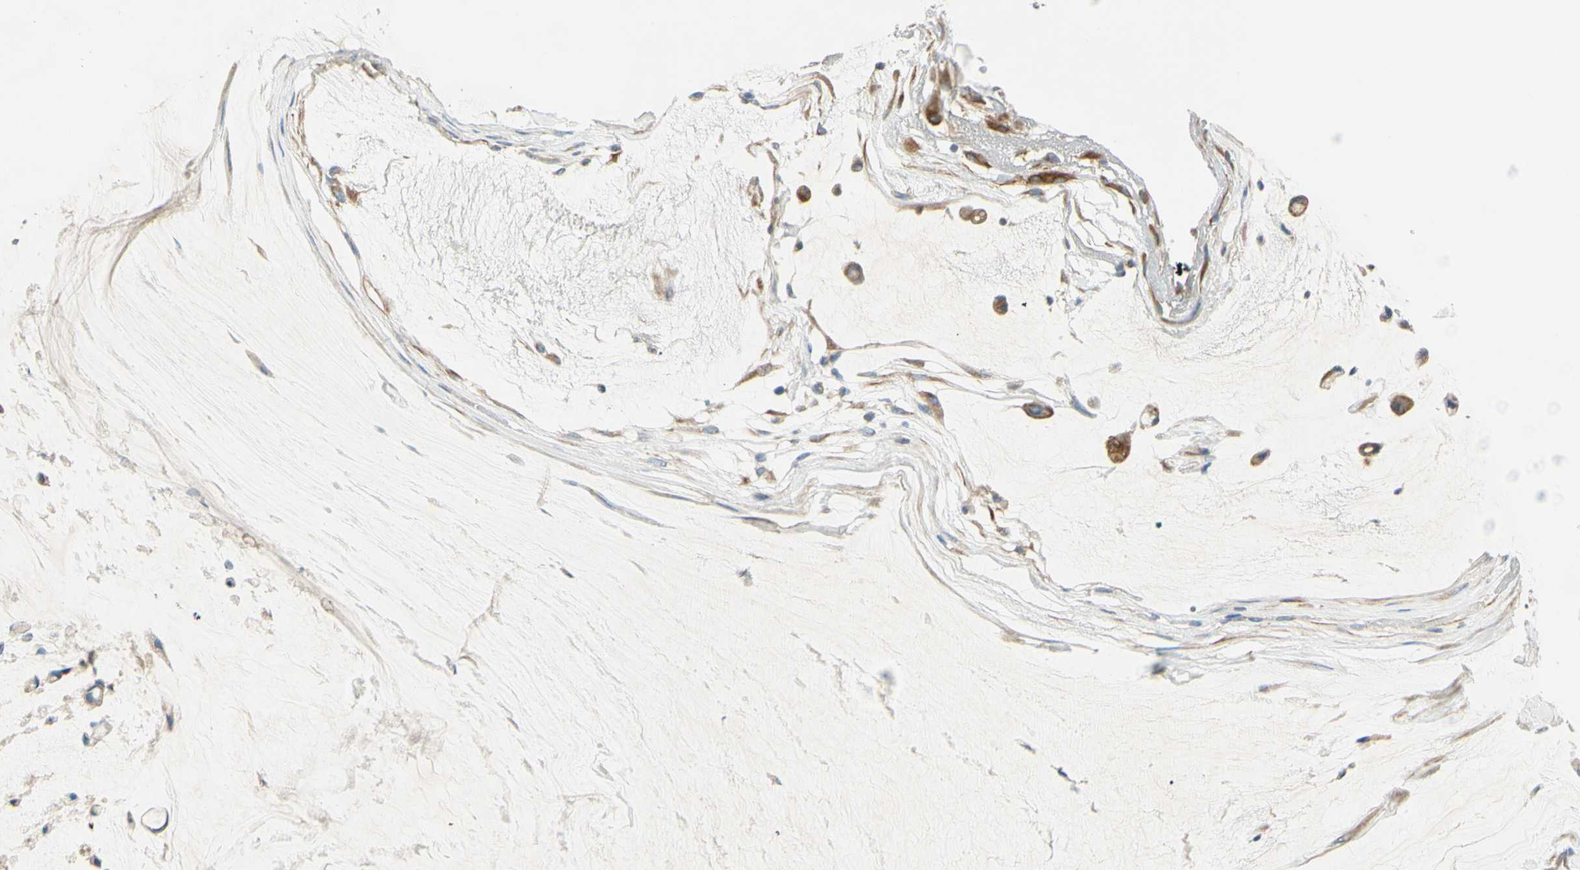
{"staining": {"intensity": "weak", "quantity": ">75%", "location": "cytoplasmic/membranous"}, "tissue": "ovarian cancer", "cell_type": "Tumor cells", "image_type": "cancer", "snomed": [{"axis": "morphology", "description": "Cystadenocarcinoma, mucinous, NOS"}, {"axis": "topography", "description": "Ovary"}], "caption": "Human ovarian mucinous cystadenocarcinoma stained for a protein (brown) exhibits weak cytoplasmic/membranous positive positivity in about >75% of tumor cells.", "gene": "LAMA3", "patient": {"sex": "female", "age": 39}}